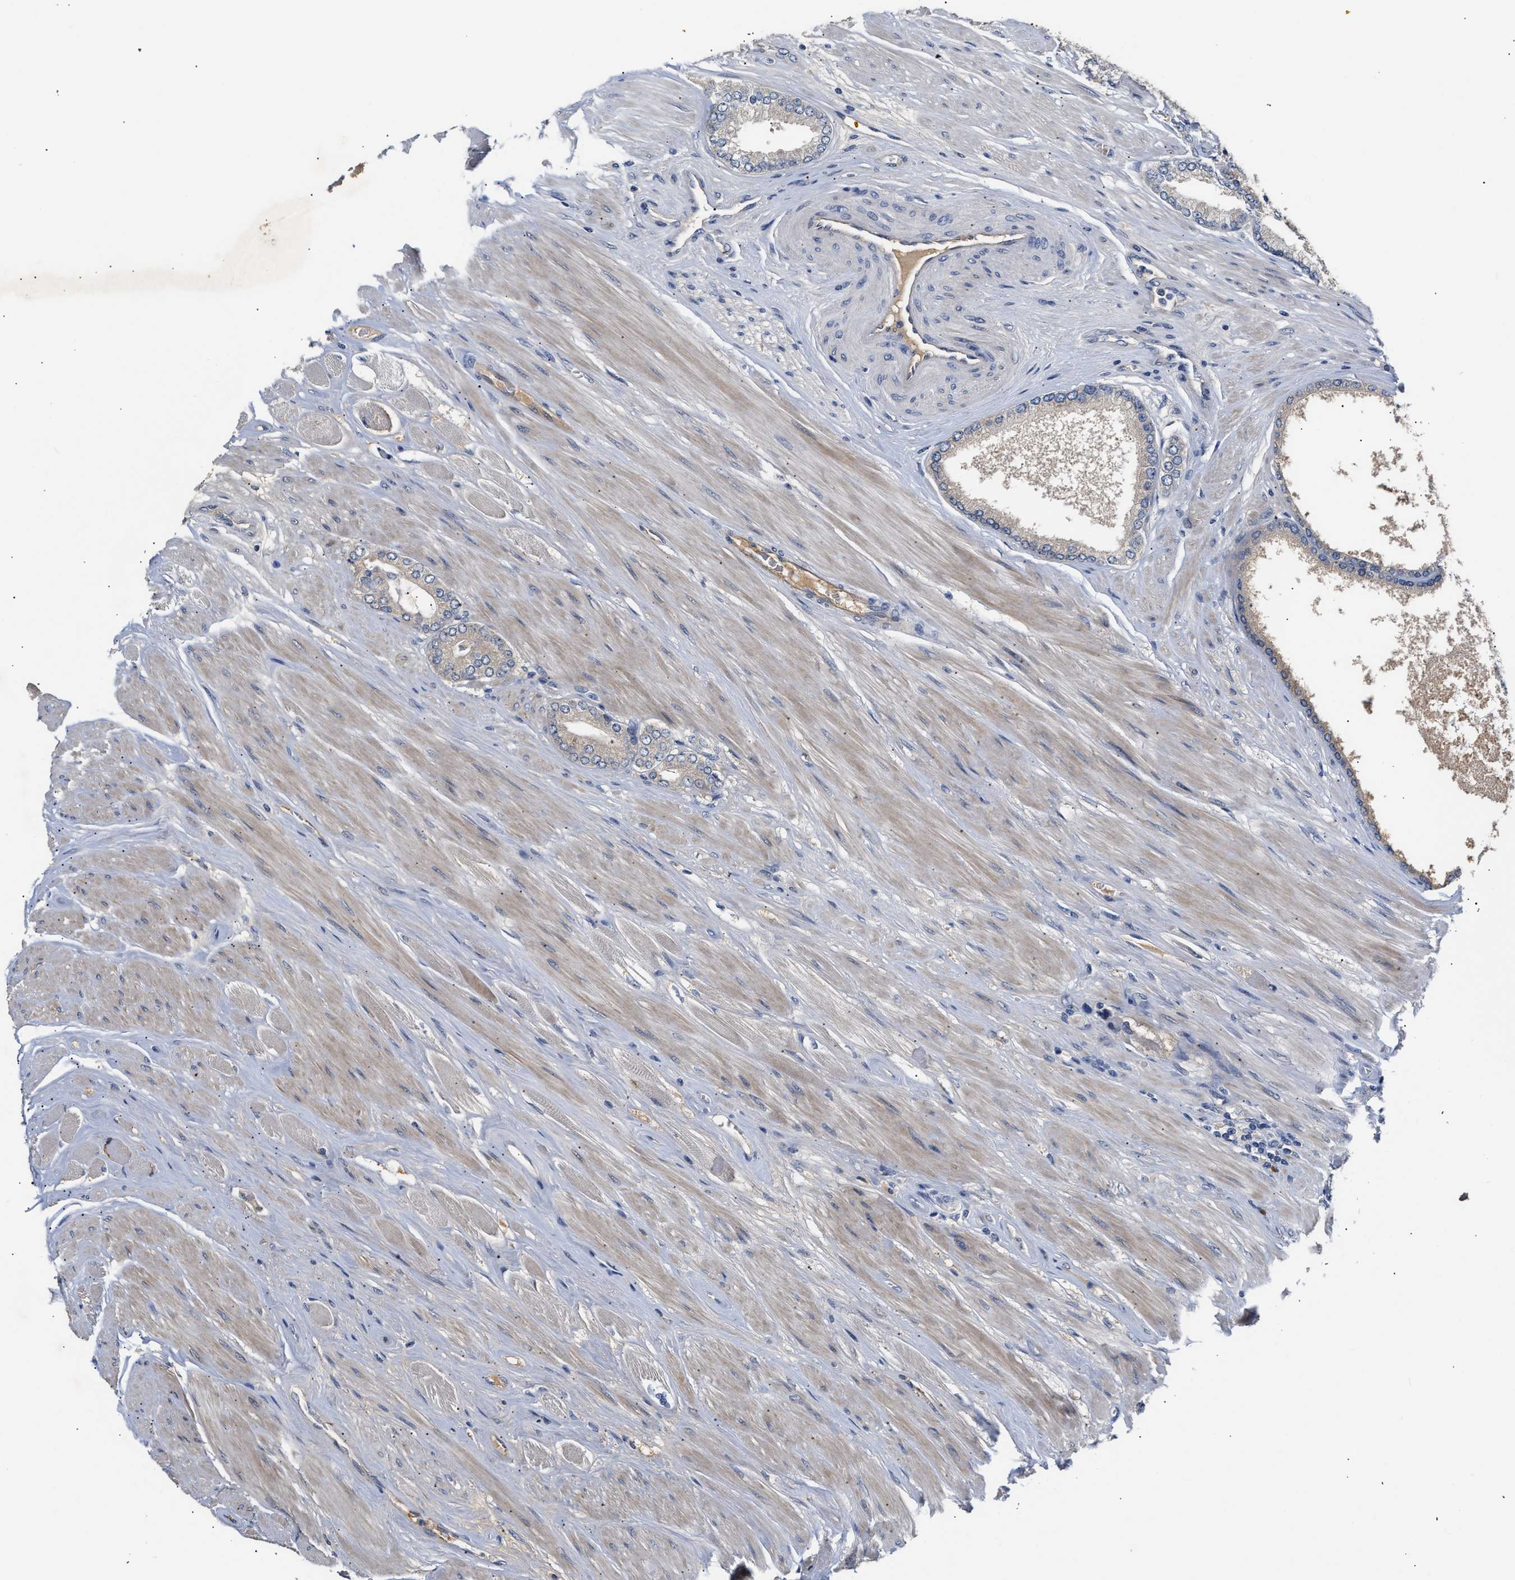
{"staining": {"intensity": "negative", "quantity": "none", "location": "none"}, "tissue": "prostate cancer", "cell_type": "Tumor cells", "image_type": "cancer", "snomed": [{"axis": "morphology", "description": "Adenocarcinoma, High grade"}, {"axis": "topography", "description": "Prostate"}], "caption": "This image is of prostate cancer stained with IHC to label a protein in brown with the nuclei are counter-stained blue. There is no positivity in tumor cells.", "gene": "KASH5", "patient": {"sex": "male", "age": 61}}